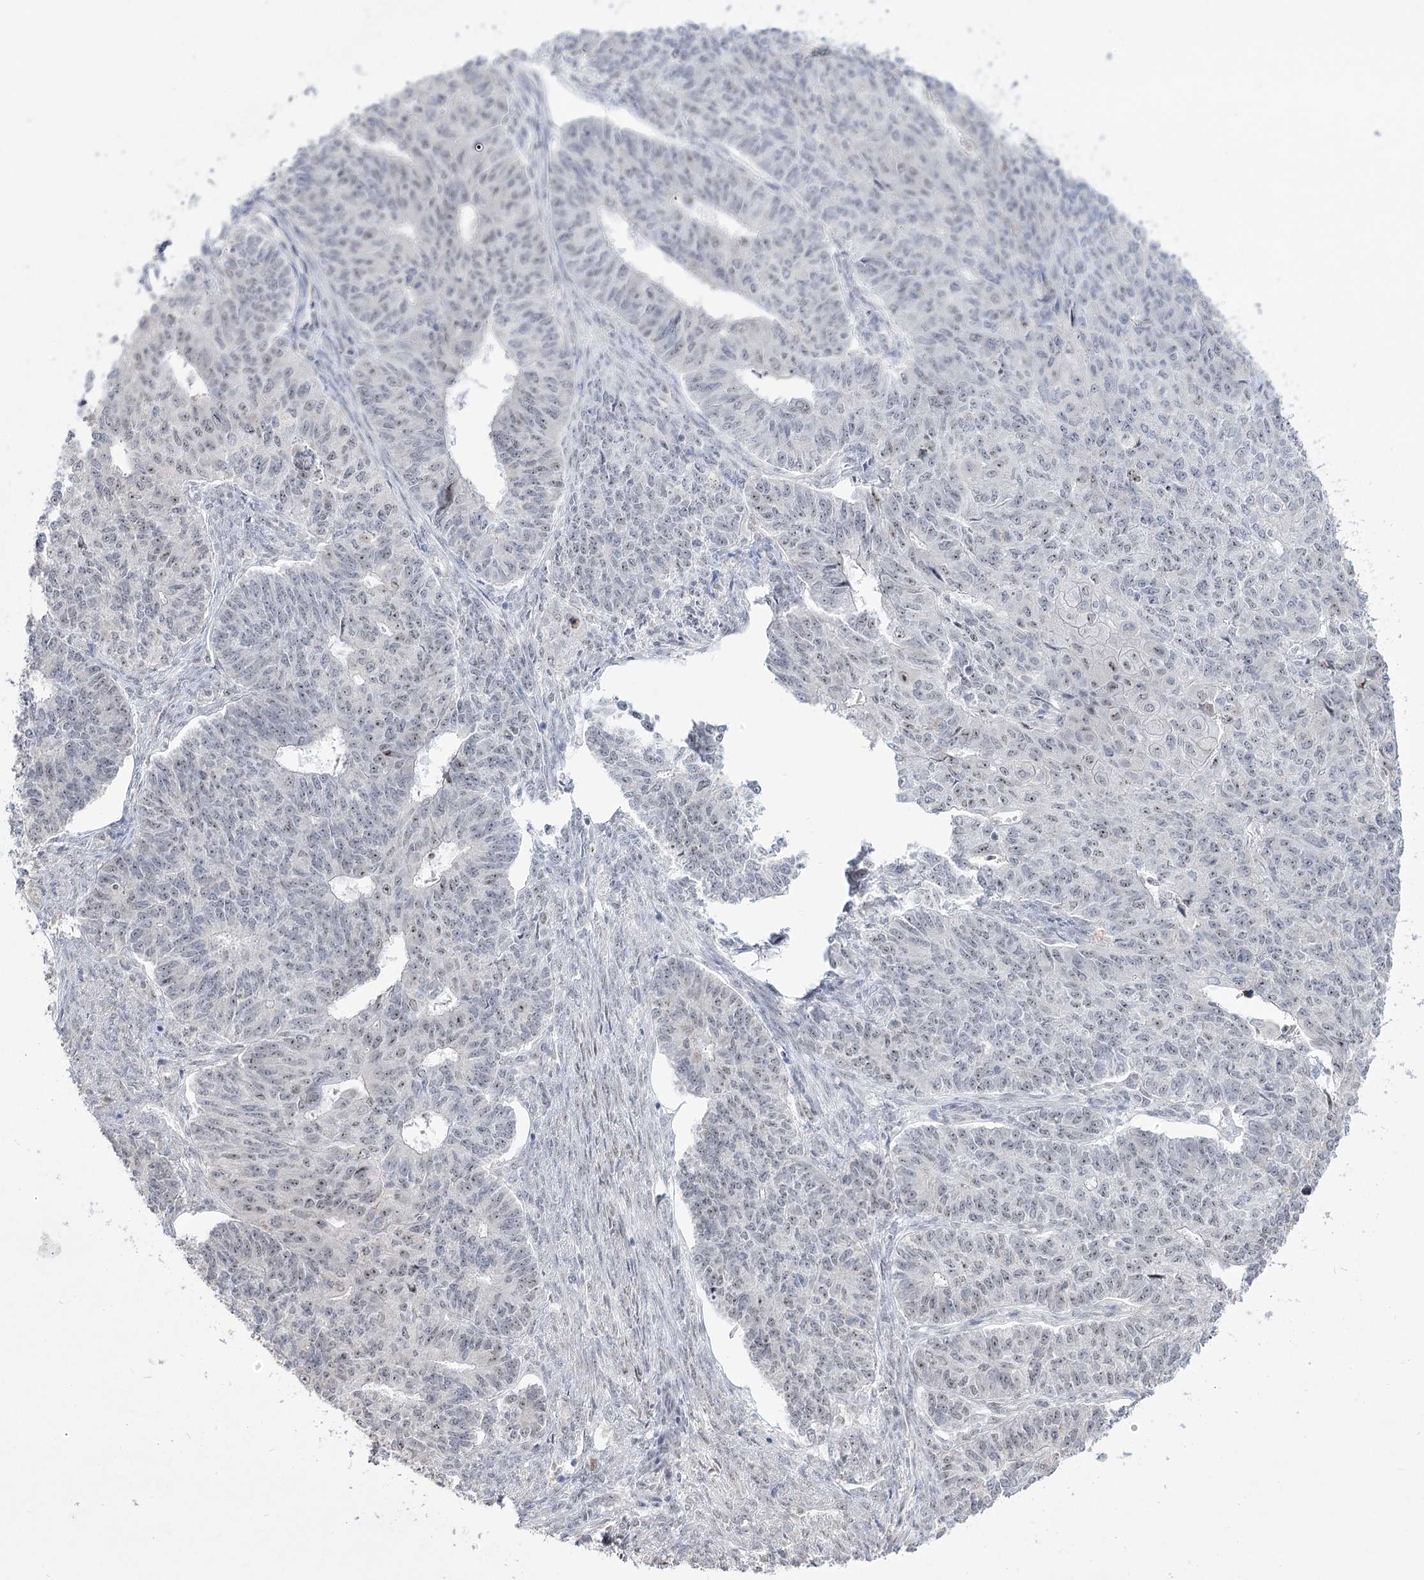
{"staining": {"intensity": "negative", "quantity": "none", "location": "none"}, "tissue": "endometrial cancer", "cell_type": "Tumor cells", "image_type": "cancer", "snomed": [{"axis": "morphology", "description": "Adenocarcinoma, NOS"}, {"axis": "topography", "description": "Endometrium"}], "caption": "Image shows no significant protein positivity in tumor cells of adenocarcinoma (endometrial).", "gene": "DDX50", "patient": {"sex": "female", "age": 32}}